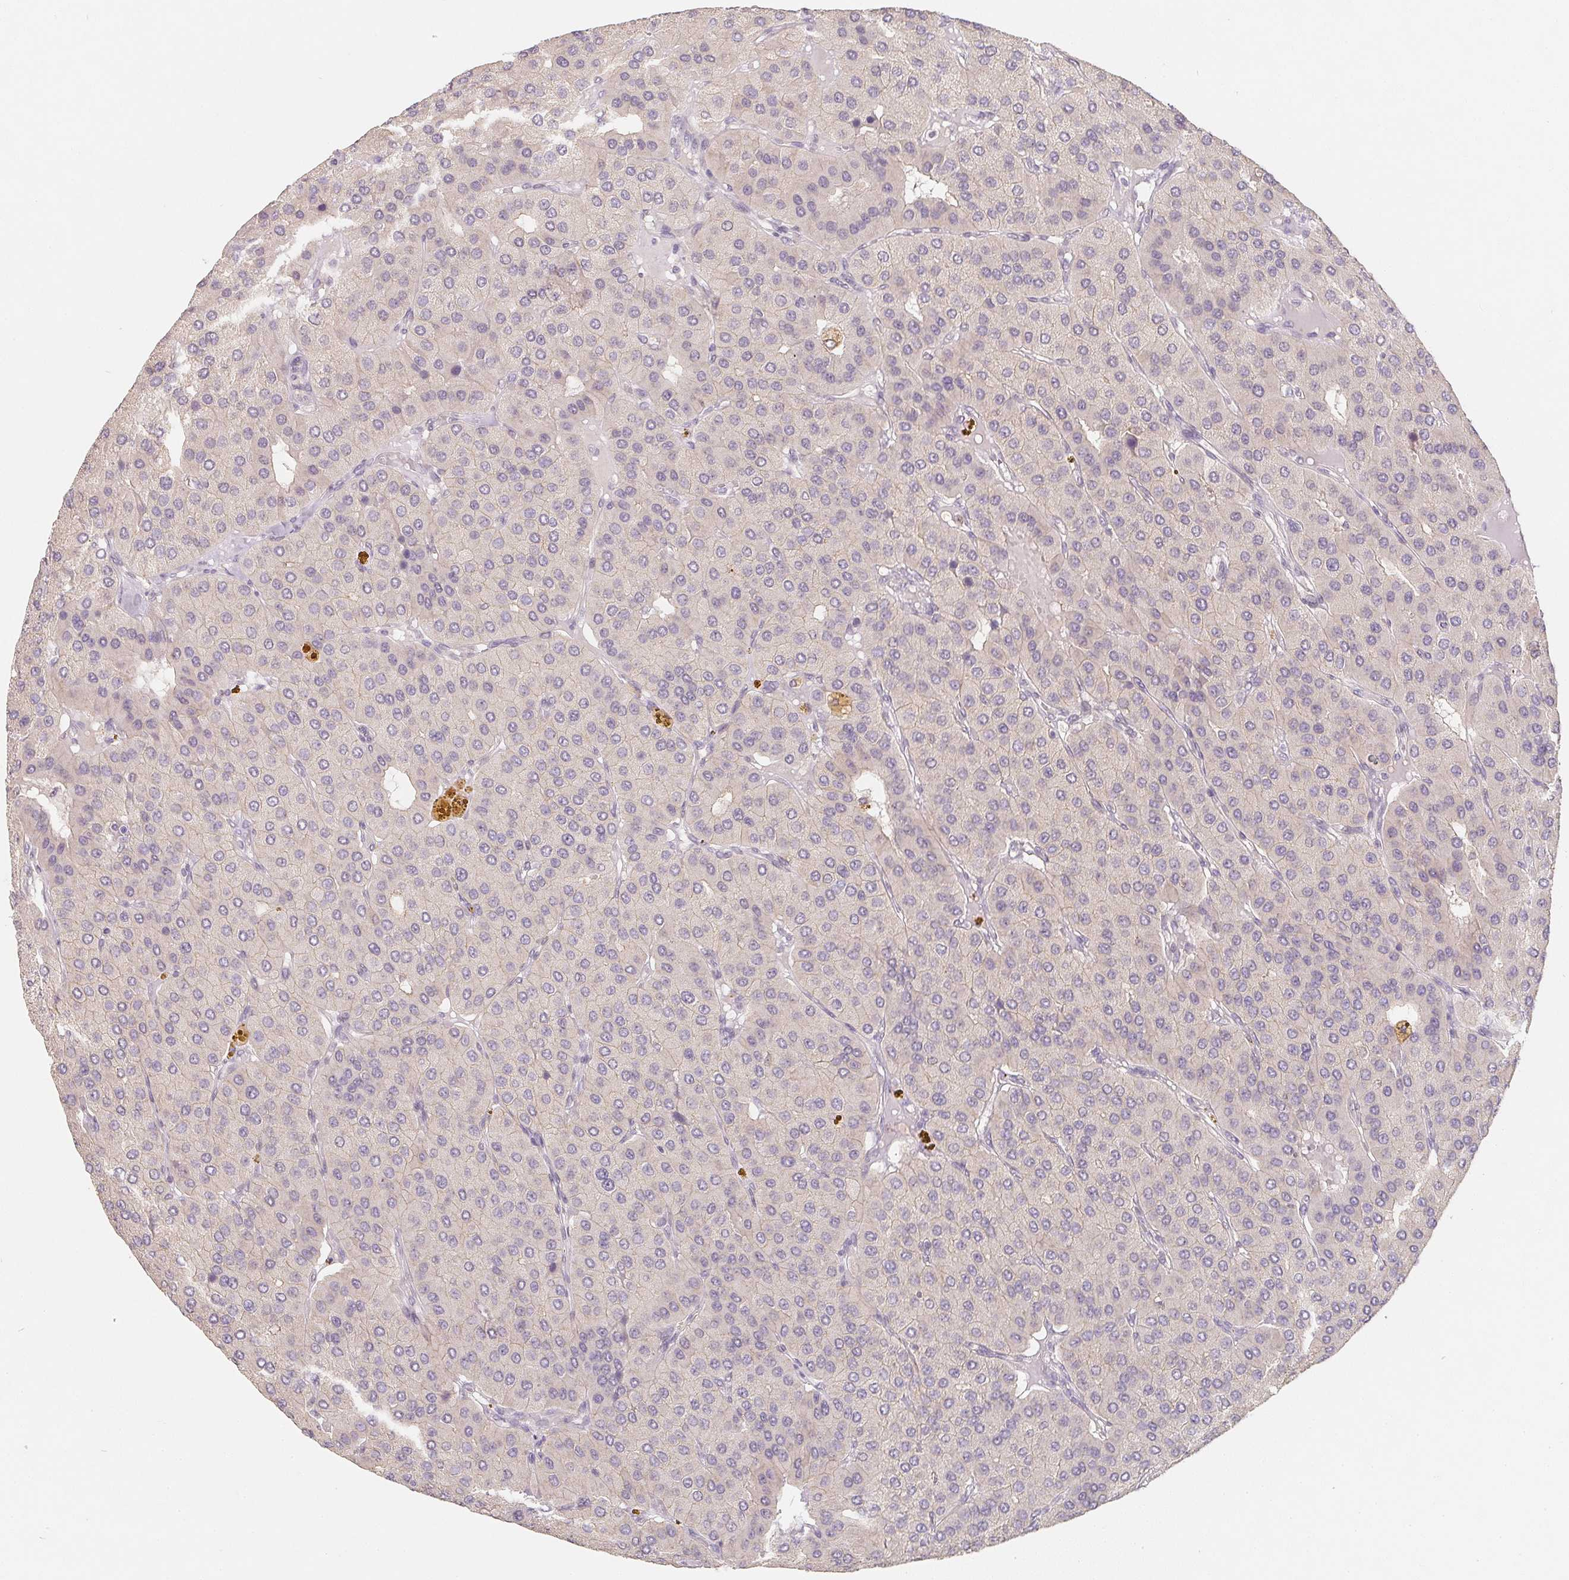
{"staining": {"intensity": "negative", "quantity": "none", "location": "none"}, "tissue": "parathyroid gland", "cell_type": "Glandular cells", "image_type": "normal", "snomed": [{"axis": "morphology", "description": "Normal tissue, NOS"}, {"axis": "morphology", "description": "Adenoma, NOS"}, {"axis": "topography", "description": "Parathyroid gland"}], "caption": "This is a micrograph of immunohistochemistry staining of normal parathyroid gland, which shows no staining in glandular cells.", "gene": "SOAT1", "patient": {"sex": "female", "age": 86}}